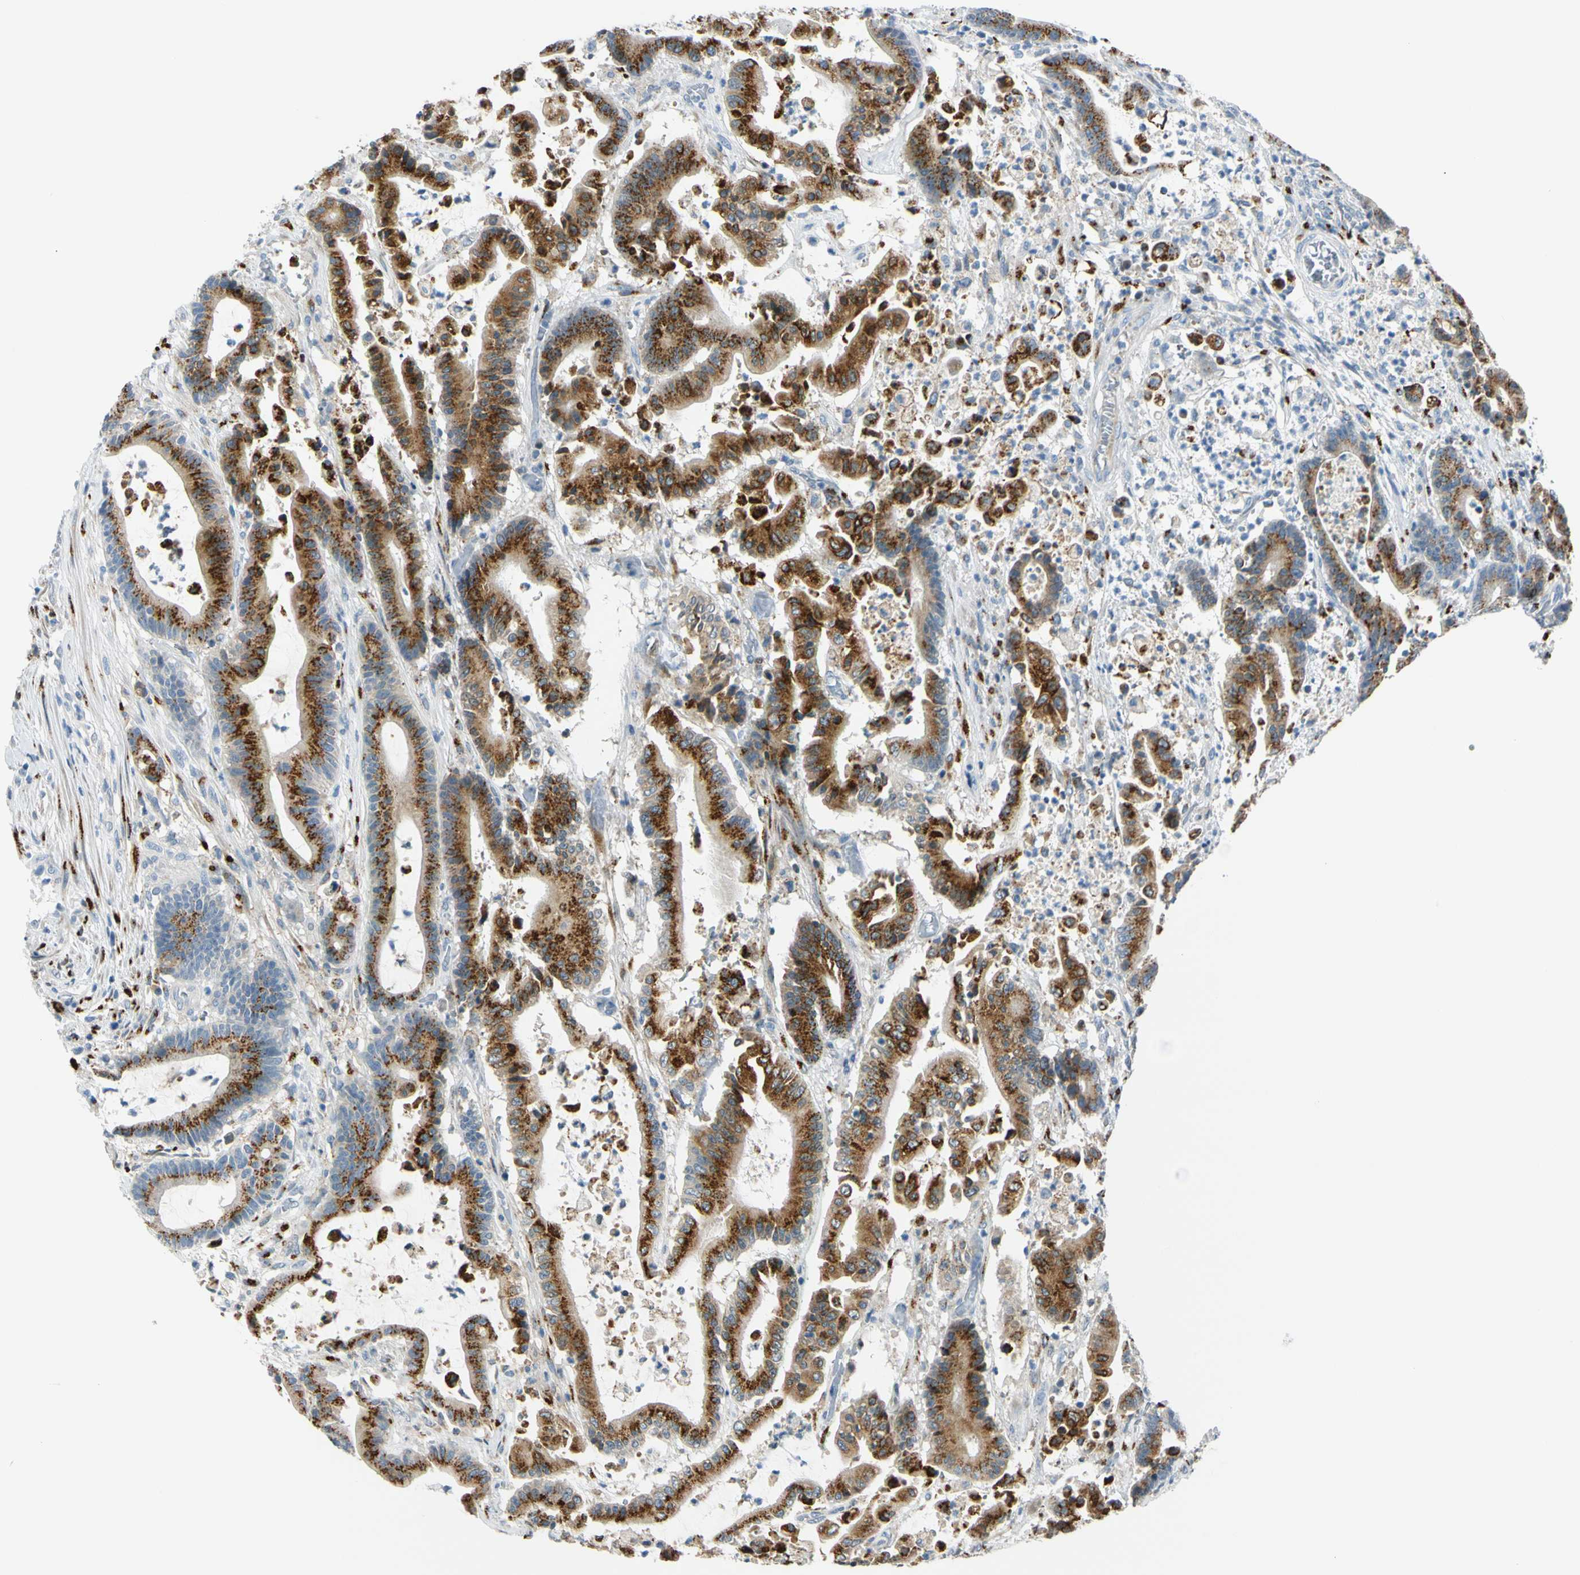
{"staining": {"intensity": "strong", "quantity": ">75%", "location": "cytoplasmic/membranous"}, "tissue": "colorectal cancer", "cell_type": "Tumor cells", "image_type": "cancer", "snomed": [{"axis": "morphology", "description": "Adenocarcinoma, NOS"}, {"axis": "topography", "description": "Colon"}], "caption": "Protein staining of colorectal adenocarcinoma tissue reveals strong cytoplasmic/membranous staining in approximately >75% of tumor cells. The staining is performed using DAB brown chromogen to label protein expression. The nuclei are counter-stained blue using hematoxylin.", "gene": "GALNT5", "patient": {"sex": "female", "age": 84}}